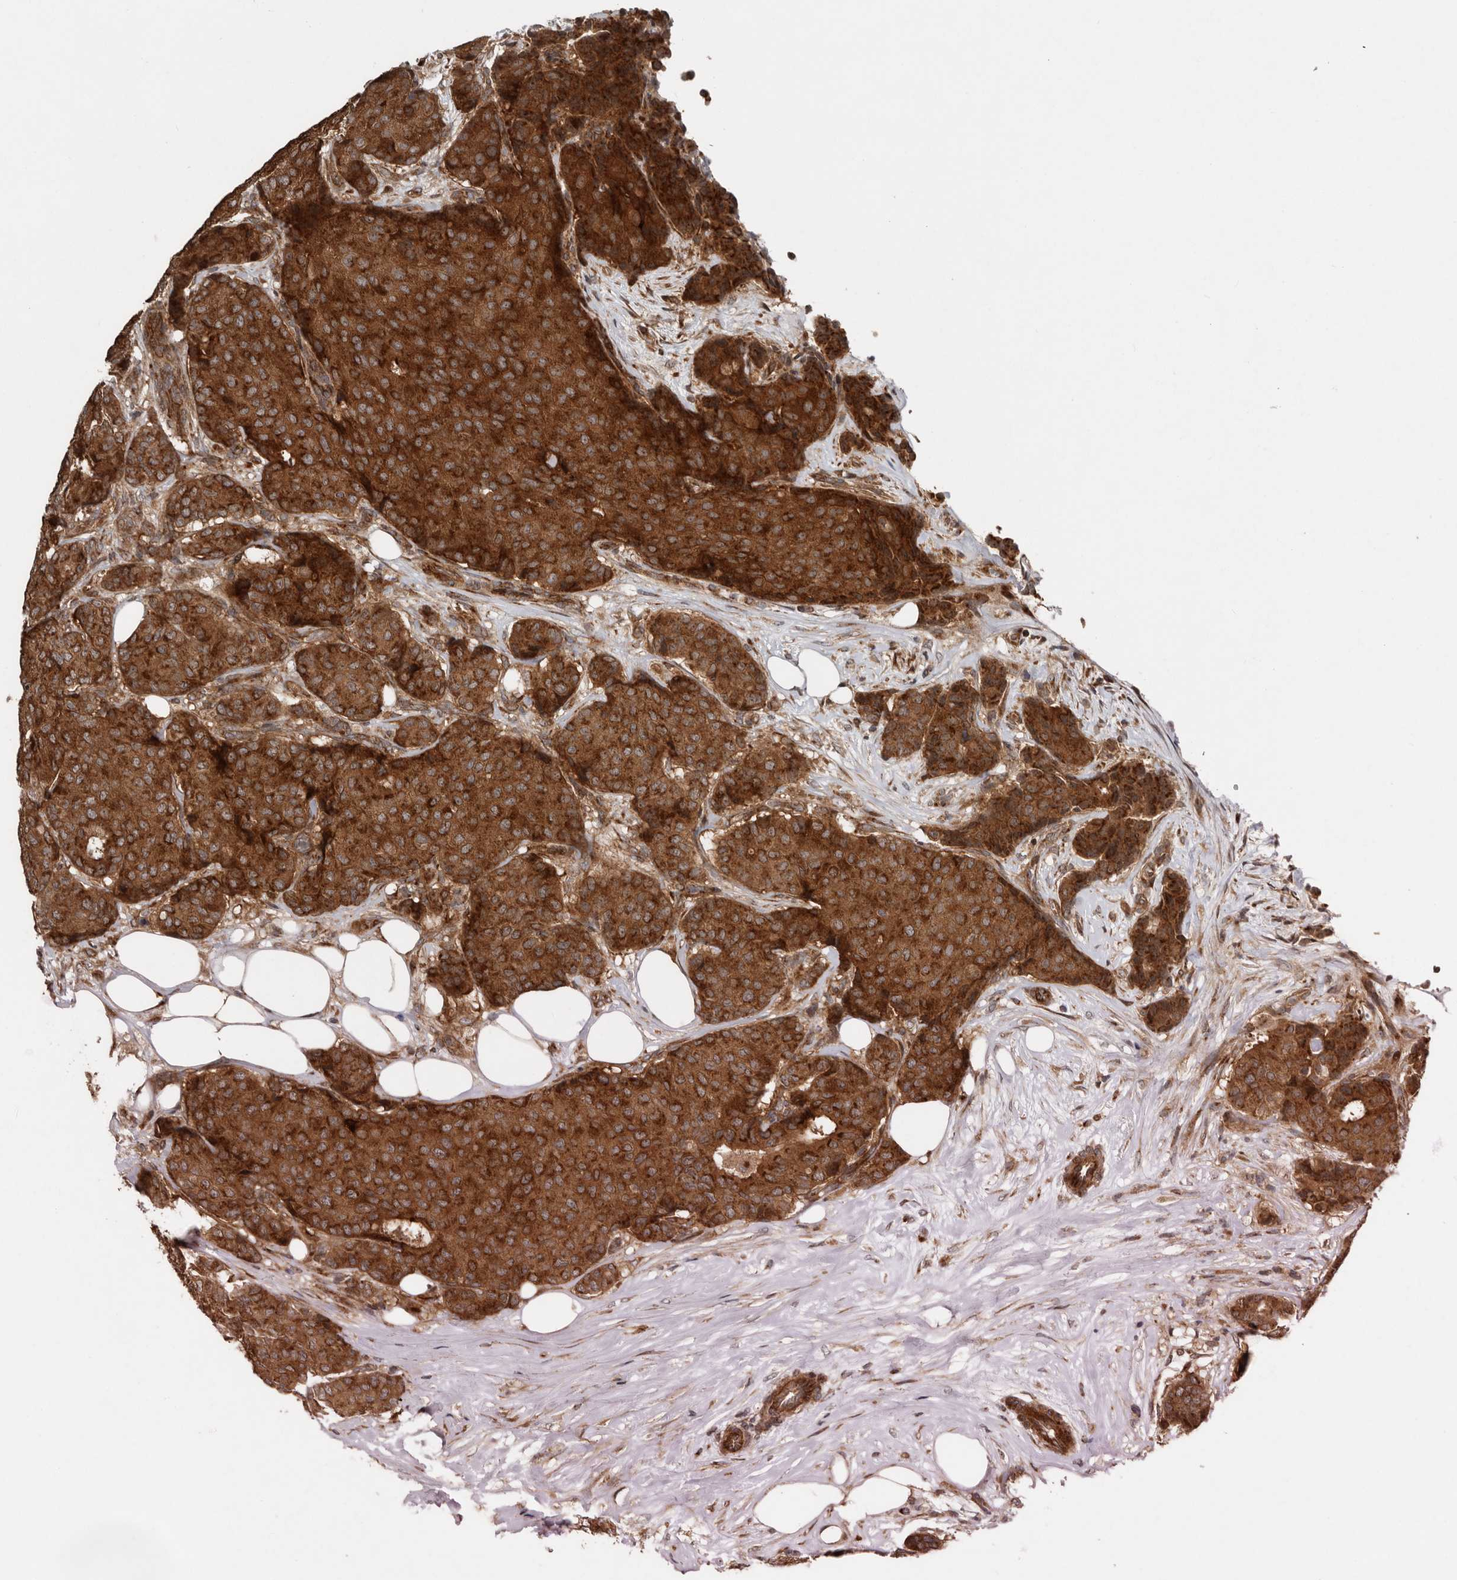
{"staining": {"intensity": "strong", "quantity": ">75%", "location": "cytoplasmic/membranous"}, "tissue": "breast cancer", "cell_type": "Tumor cells", "image_type": "cancer", "snomed": [{"axis": "morphology", "description": "Duct carcinoma"}, {"axis": "topography", "description": "Breast"}], "caption": "The immunohistochemical stain labels strong cytoplasmic/membranous expression in tumor cells of breast cancer tissue.", "gene": "CCDC190", "patient": {"sex": "female", "age": 75}}